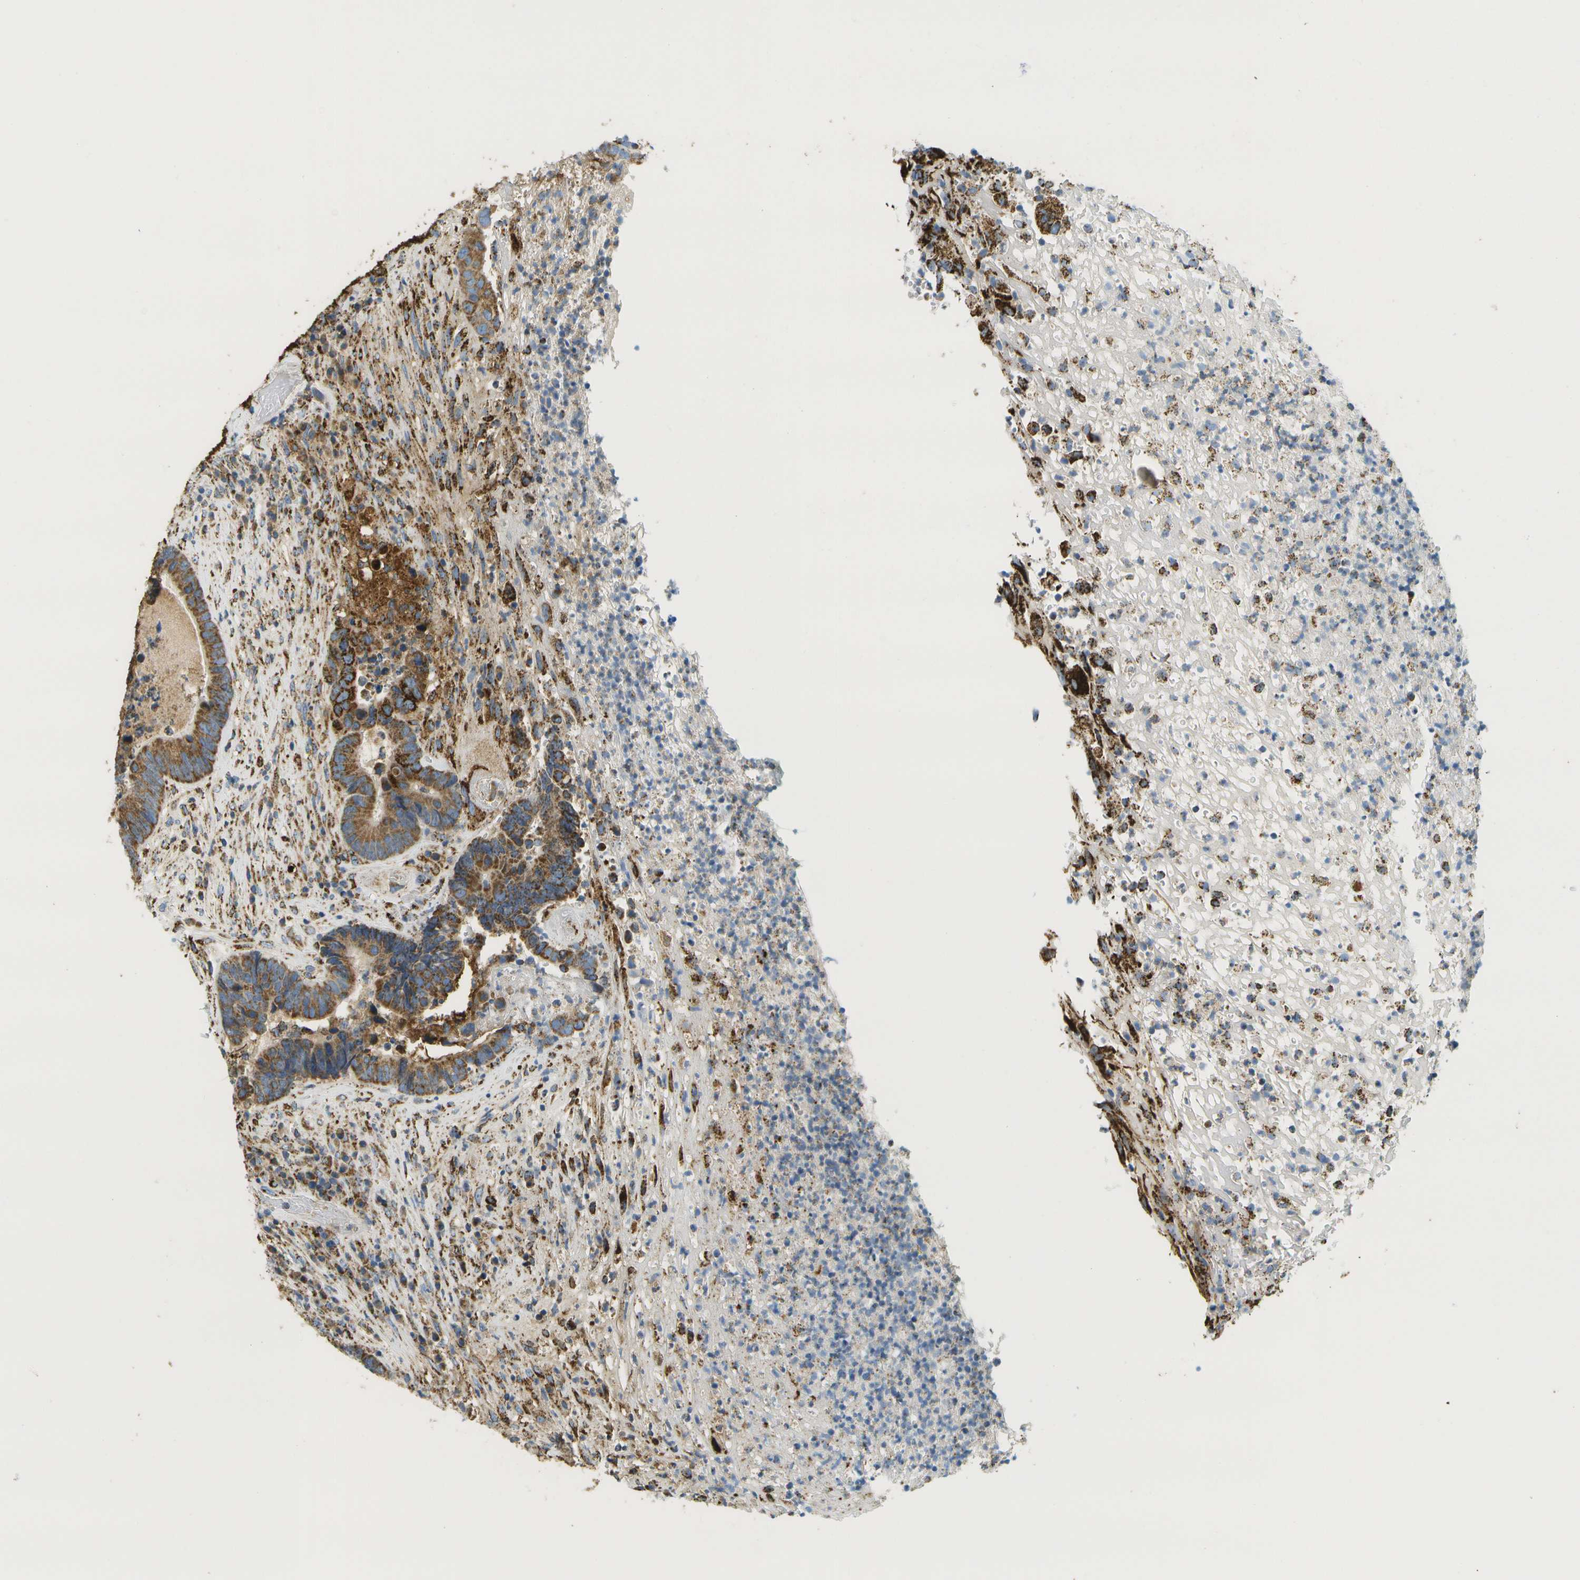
{"staining": {"intensity": "moderate", "quantity": ">75%", "location": "cytoplasmic/membranous"}, "tissue": "colorectal cancer", "cell_type": "Tumor cells", "image_type": "cancer", "snomed": [{"axis": "morphology", "description": "Adenocarcinoma, NOS"}, {"axis": "topography", "description": "Rectum"}], "caption": "A medium amount of moderate cytoplasmic/membranous positivity is appreciated in about >75% of tumor cells in adenocarcinoma (colorectal) tissue. (DAB IHC with brightfield microscopy, high magnification).", "gene": "HLCS", "patient": {"sex": "female", "age": 89}}